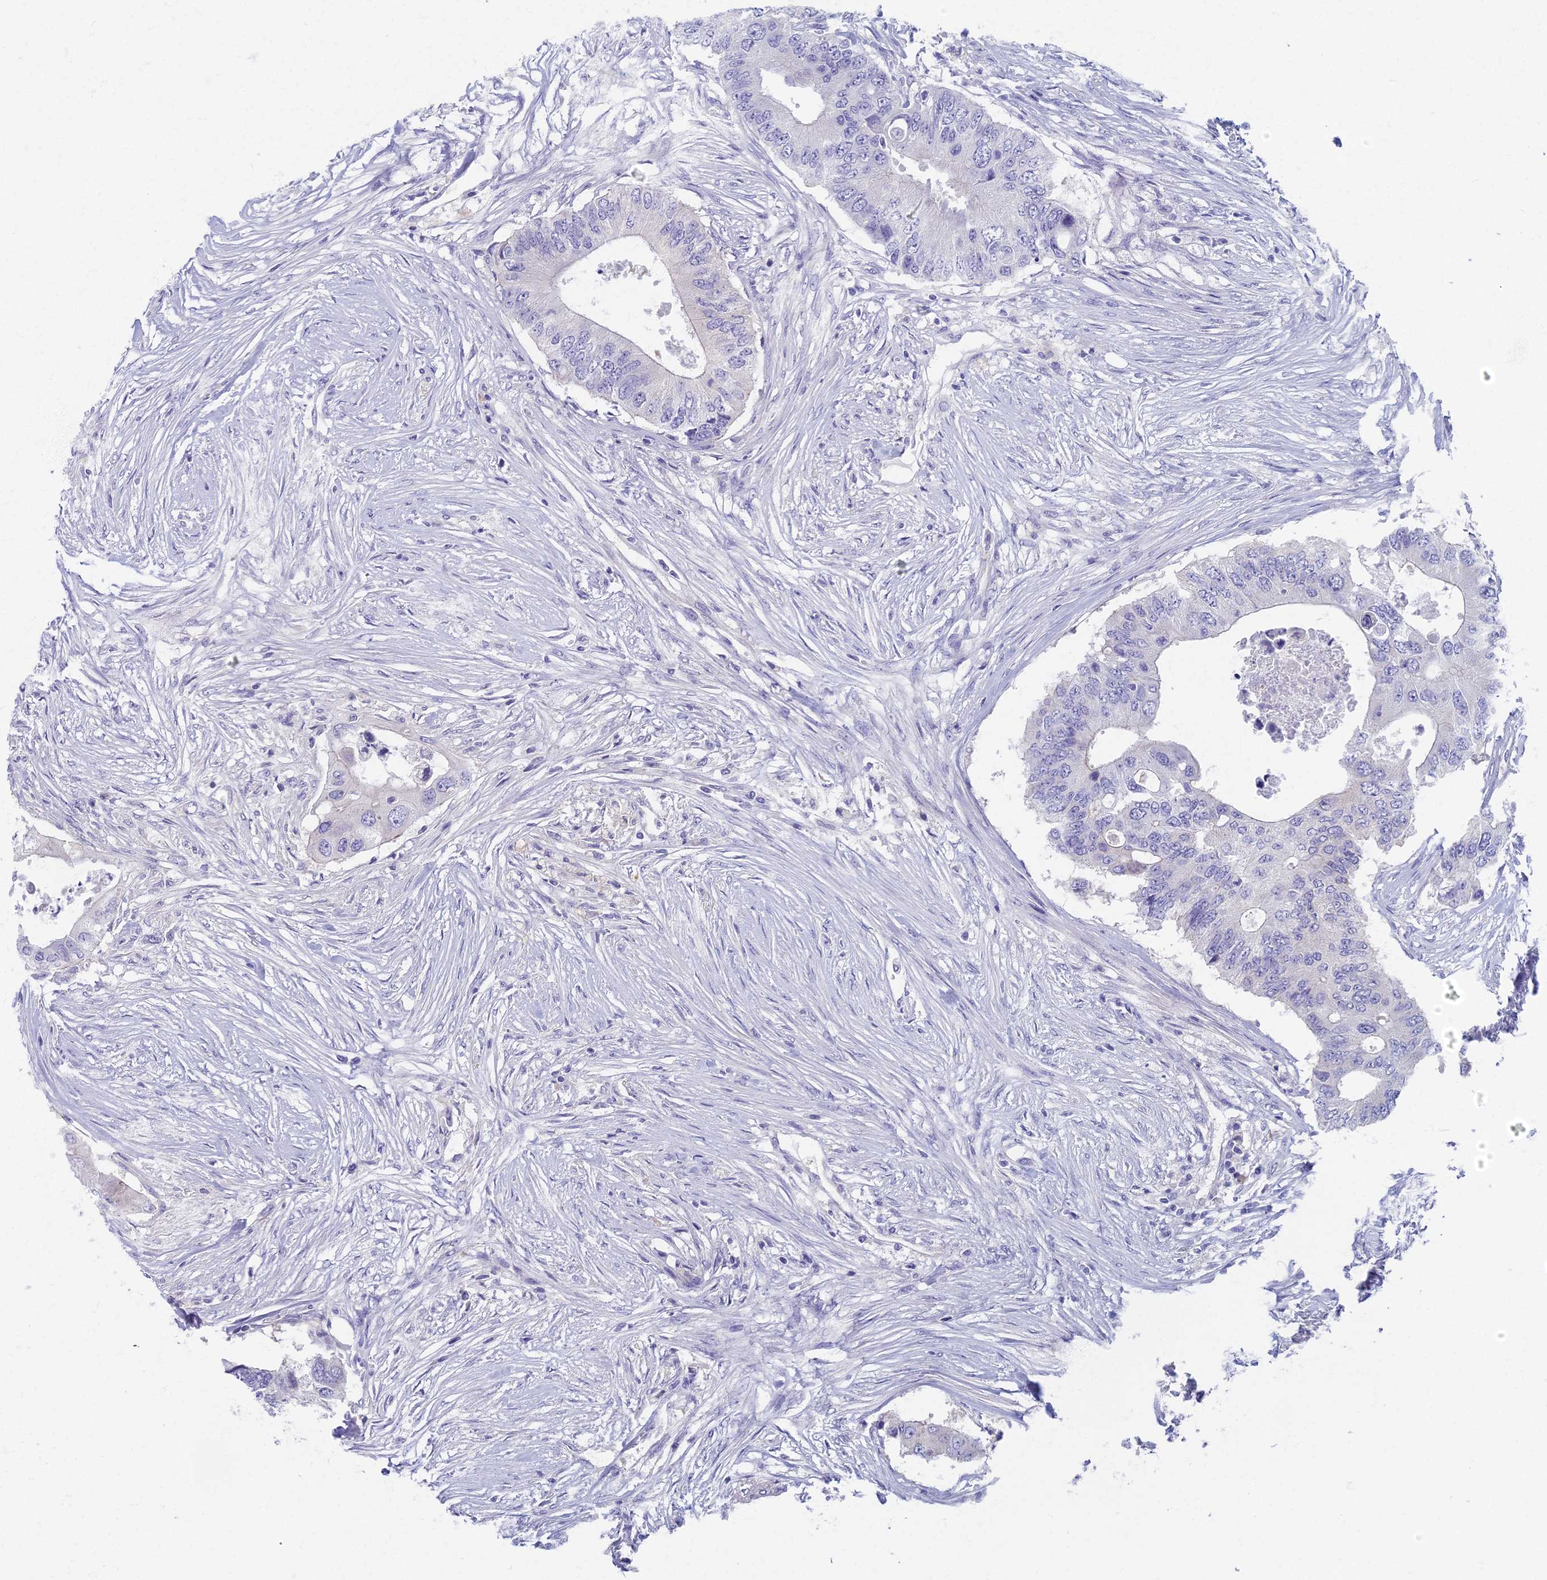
{"staining": {"intensity": "weak", "quantity": "<25%", "location": "cytoplasmic/membranous"}, "tissue": "colorectal cancer", "cell_type": "Tumor cells", "image_type": "cancer", "snomed": [{"axis": "morphology", "description": "Adenocarcinoma, NOS"}, {"axis": "topography", "description": "Colon"}], "caption": "IHC image of colorectal adenocarcinoma stained for a protein (brown), which shows no staining in tumor cells.", "gene": "AP4E1", "patient": {"sex": "male", "age": 71}}